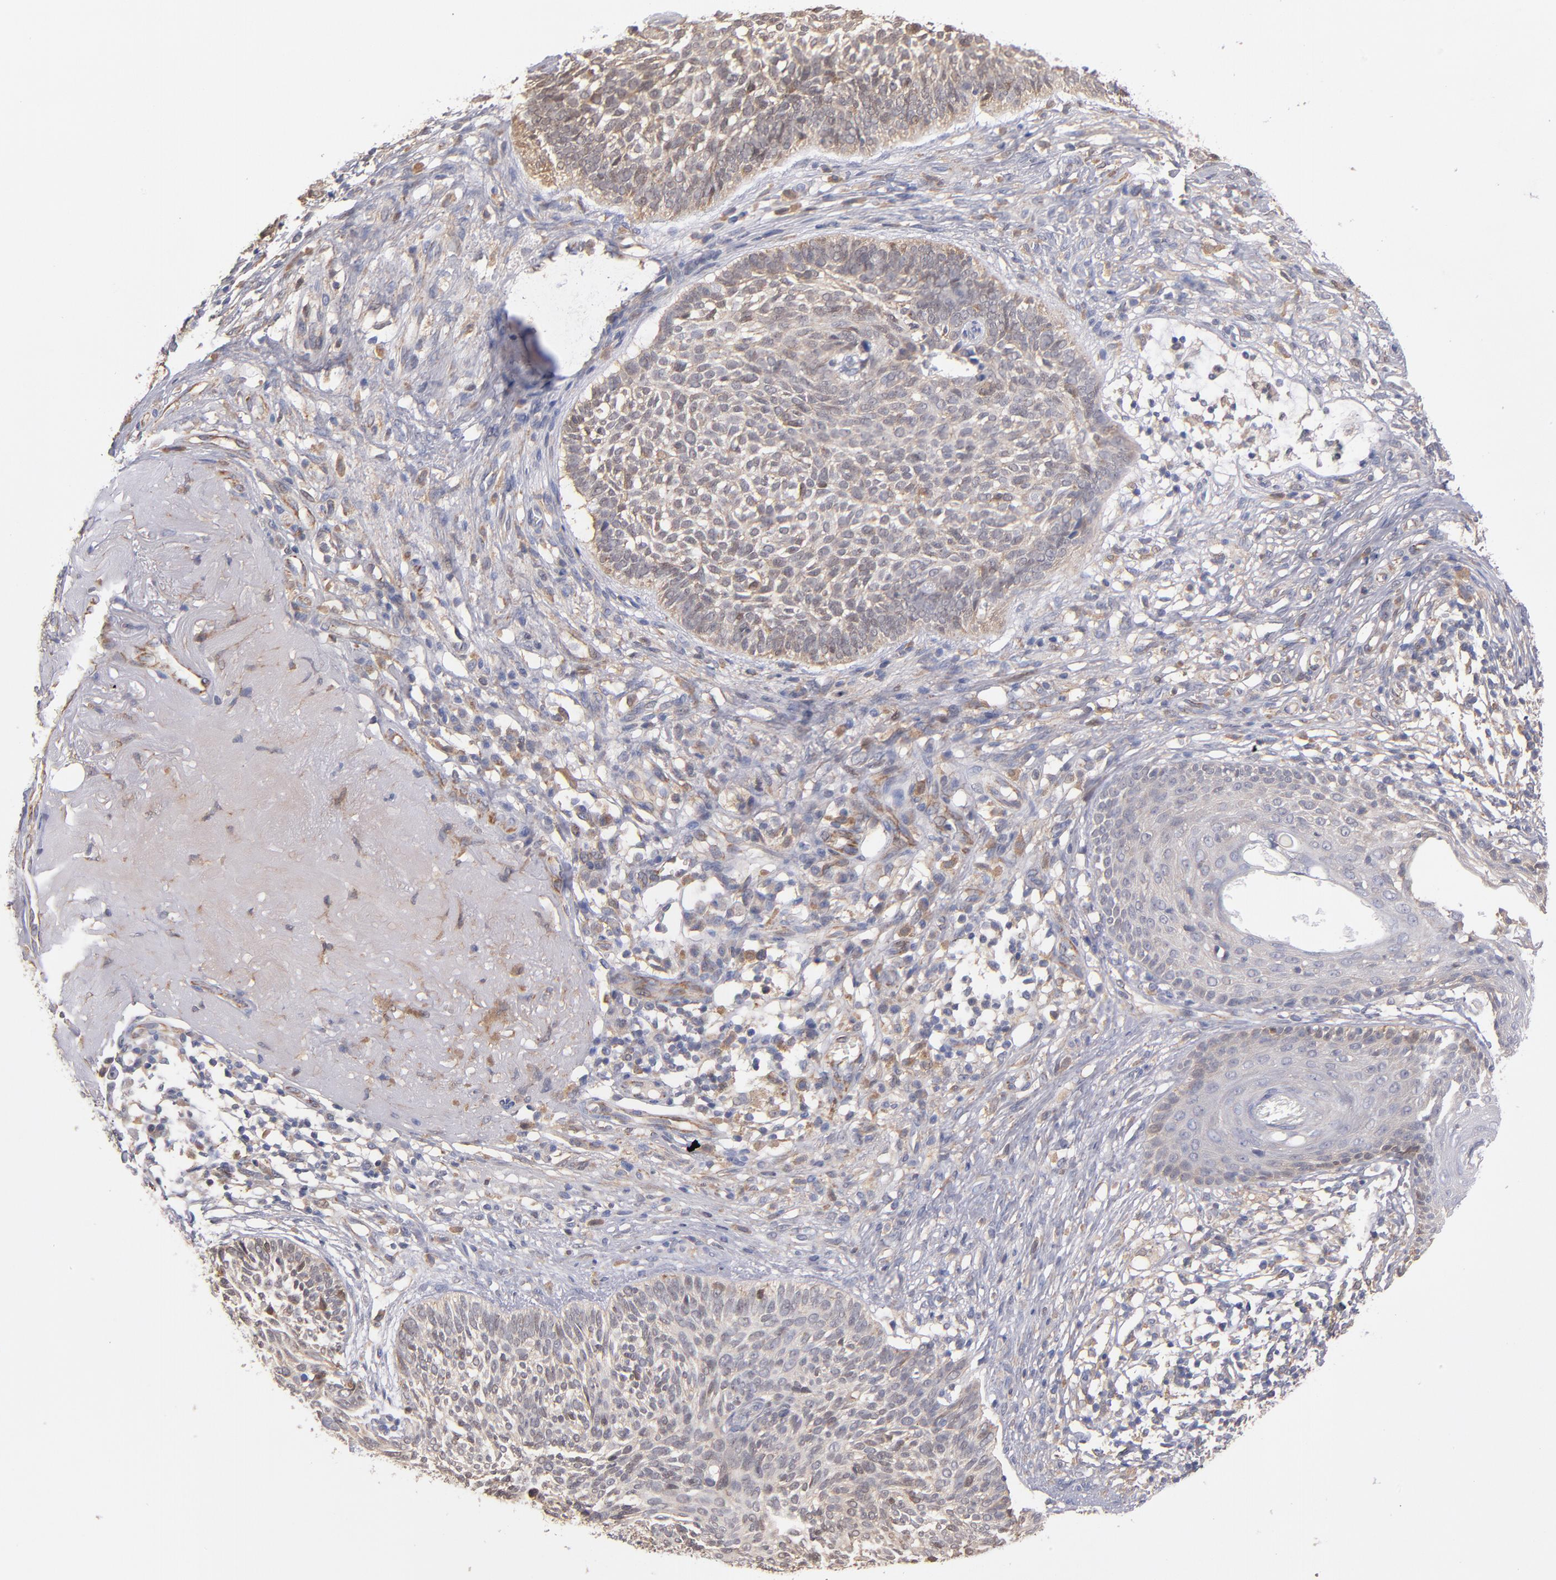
{"staining": {"intensity": "weak", "quantity": "<25%", "location": "cytoplasmic/membranous,nuclear"}, "tissue": "skin cancer", "cell_type": "Tumor cells", "image_type": "cancer", "snomed": [{"axis": "morphology", "description": "Basal cell carcinoma"}, {"axis": "topography", "description": "Skin"}], "caption": "Skin cancer was stained to show a protein in brown. There is no significant expression in tumor cells.", "gene": "GMFG", "patient": {"sex": "male", "age": 74}}